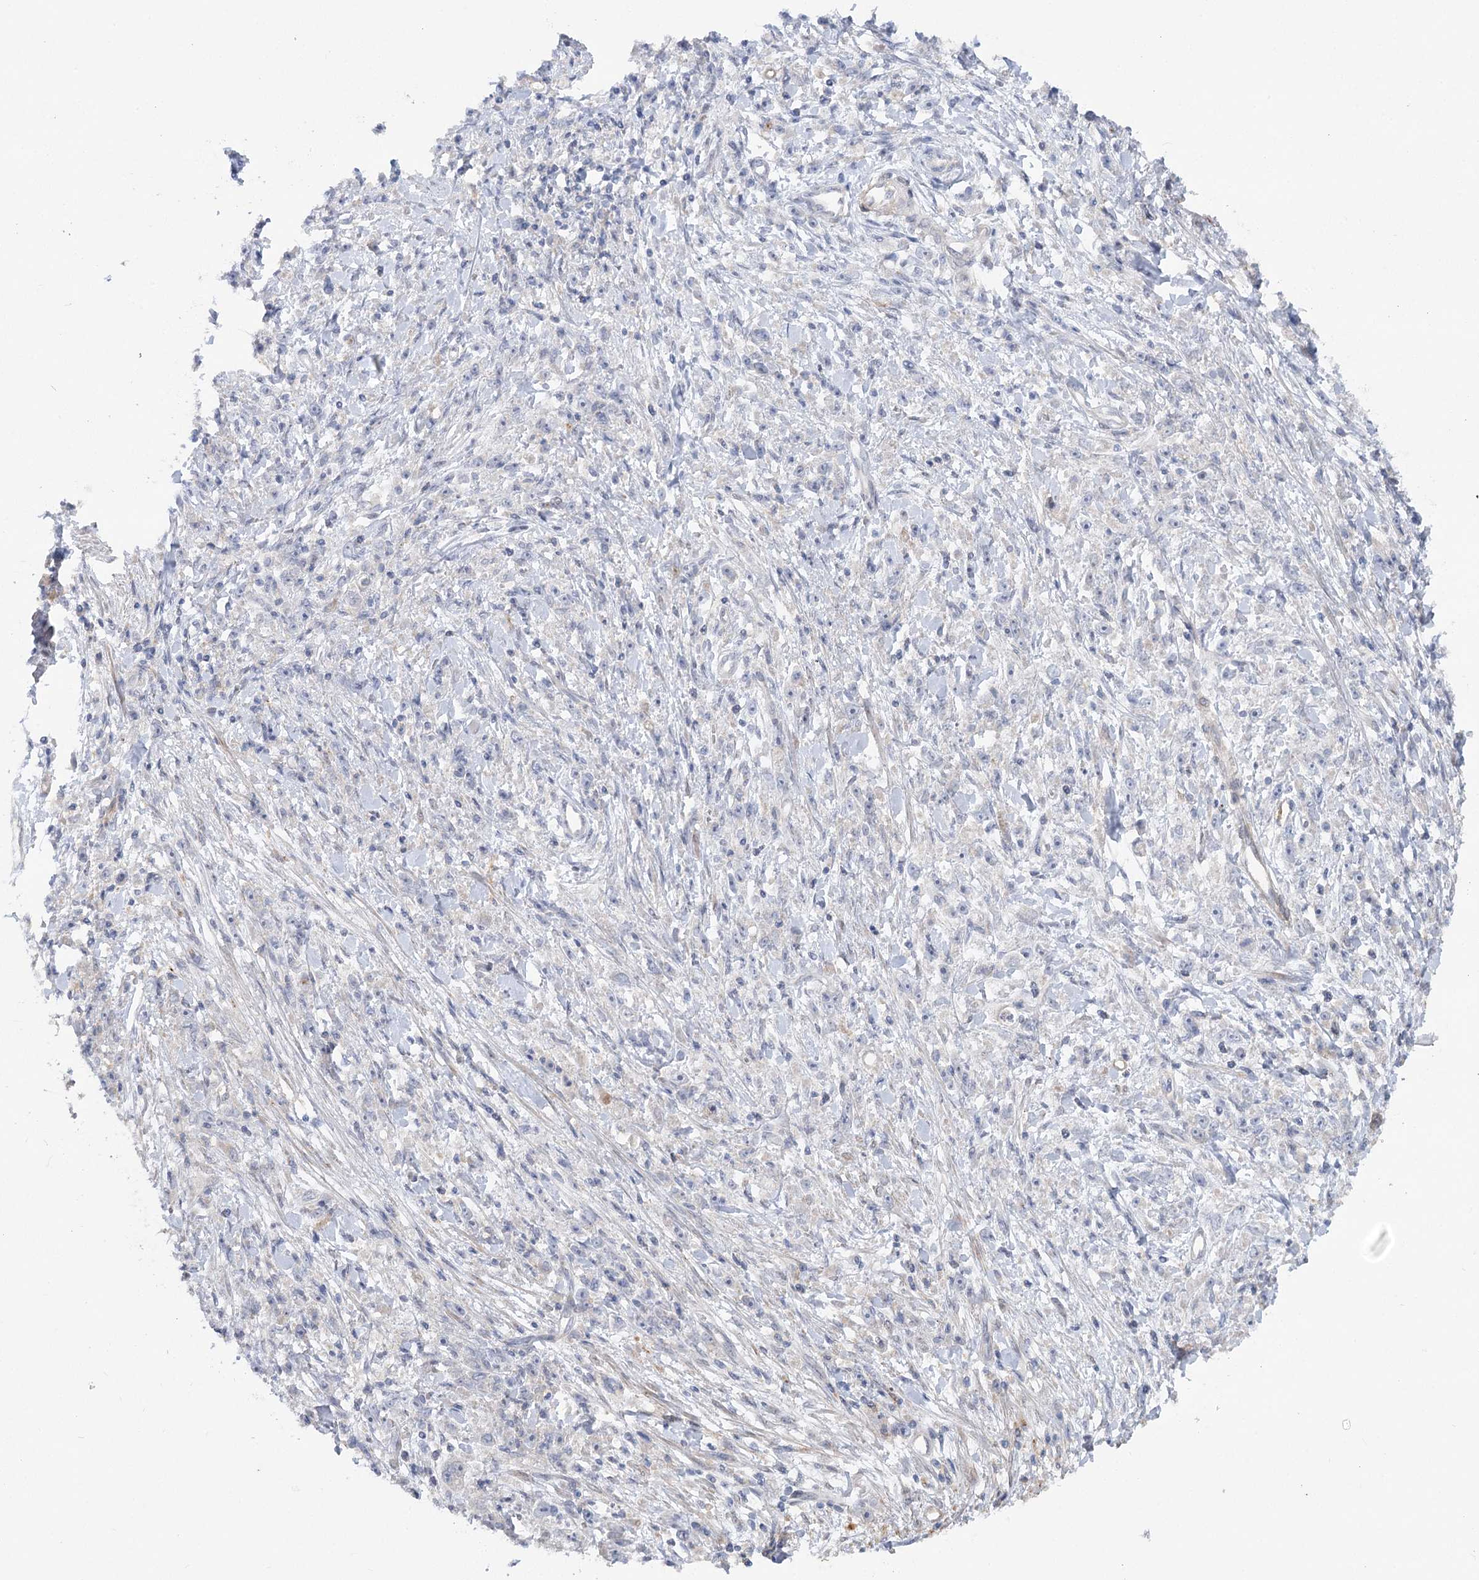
{"staining": {"intensity": "negative", "quantity": "none", "location": "none"}, "tissue": "stomach cancer", "cell_type": "Tumor cells", "image_type": "cancer", "snomed": [{"axis": "morphology", "description": "Adenocarcinoma, NOS"}, {"axis": "topography", "description": "Stomach"}], "caption": "IHC of stomach cancer demonstrates no positivity in tumor cells.", "gene": "SCN11A", "patient": {"sex": "female", "age": 59}}